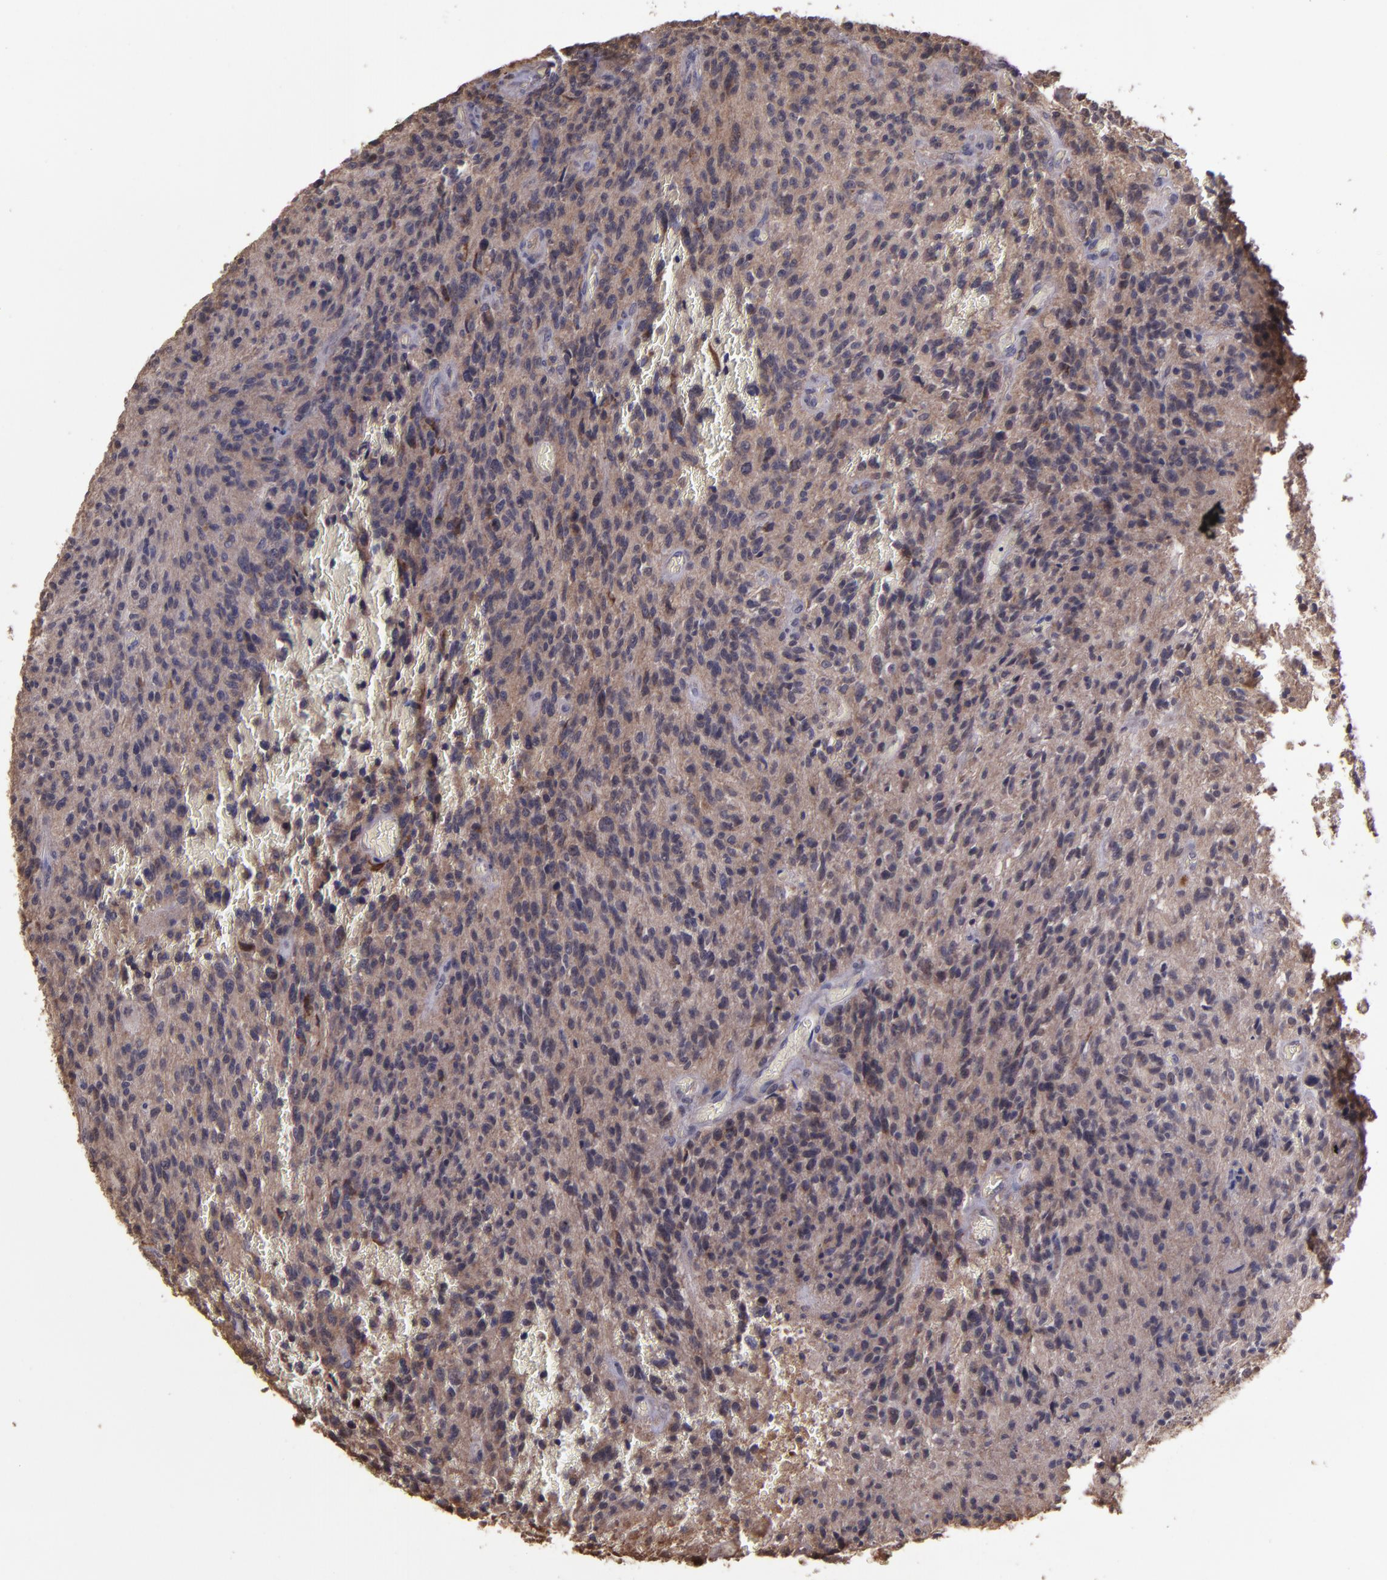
{"staining": {"intensity": "moderate", "quantity": "25%-75%", "location": "cytoplasmic/membranous"}, "tissue": "glioma", "cell_type": "Tumor cells", "image_type": "cancer", "snomed": [{"axis": "morphology", "description": "Normal tissue, NOS"}, {"axis": "morphology", "description": "Glioma, malignant, High grade"}, {"axis": "topography", "description": "Cerebral cortex"}], "caption": "DAB (3,3'-diaminobenzidine) immunohistochemical staining of glioma demonstrates moderate cytoplasmic/membranous protein staining in approximately 25%-75% of tumor cells. (DAB (3,3'-diaminobenzidine) IHC with brightfield microscopy, high magnification).", "gene": "SERPINF2", "patient": {"sex": "male", "age": 56}}